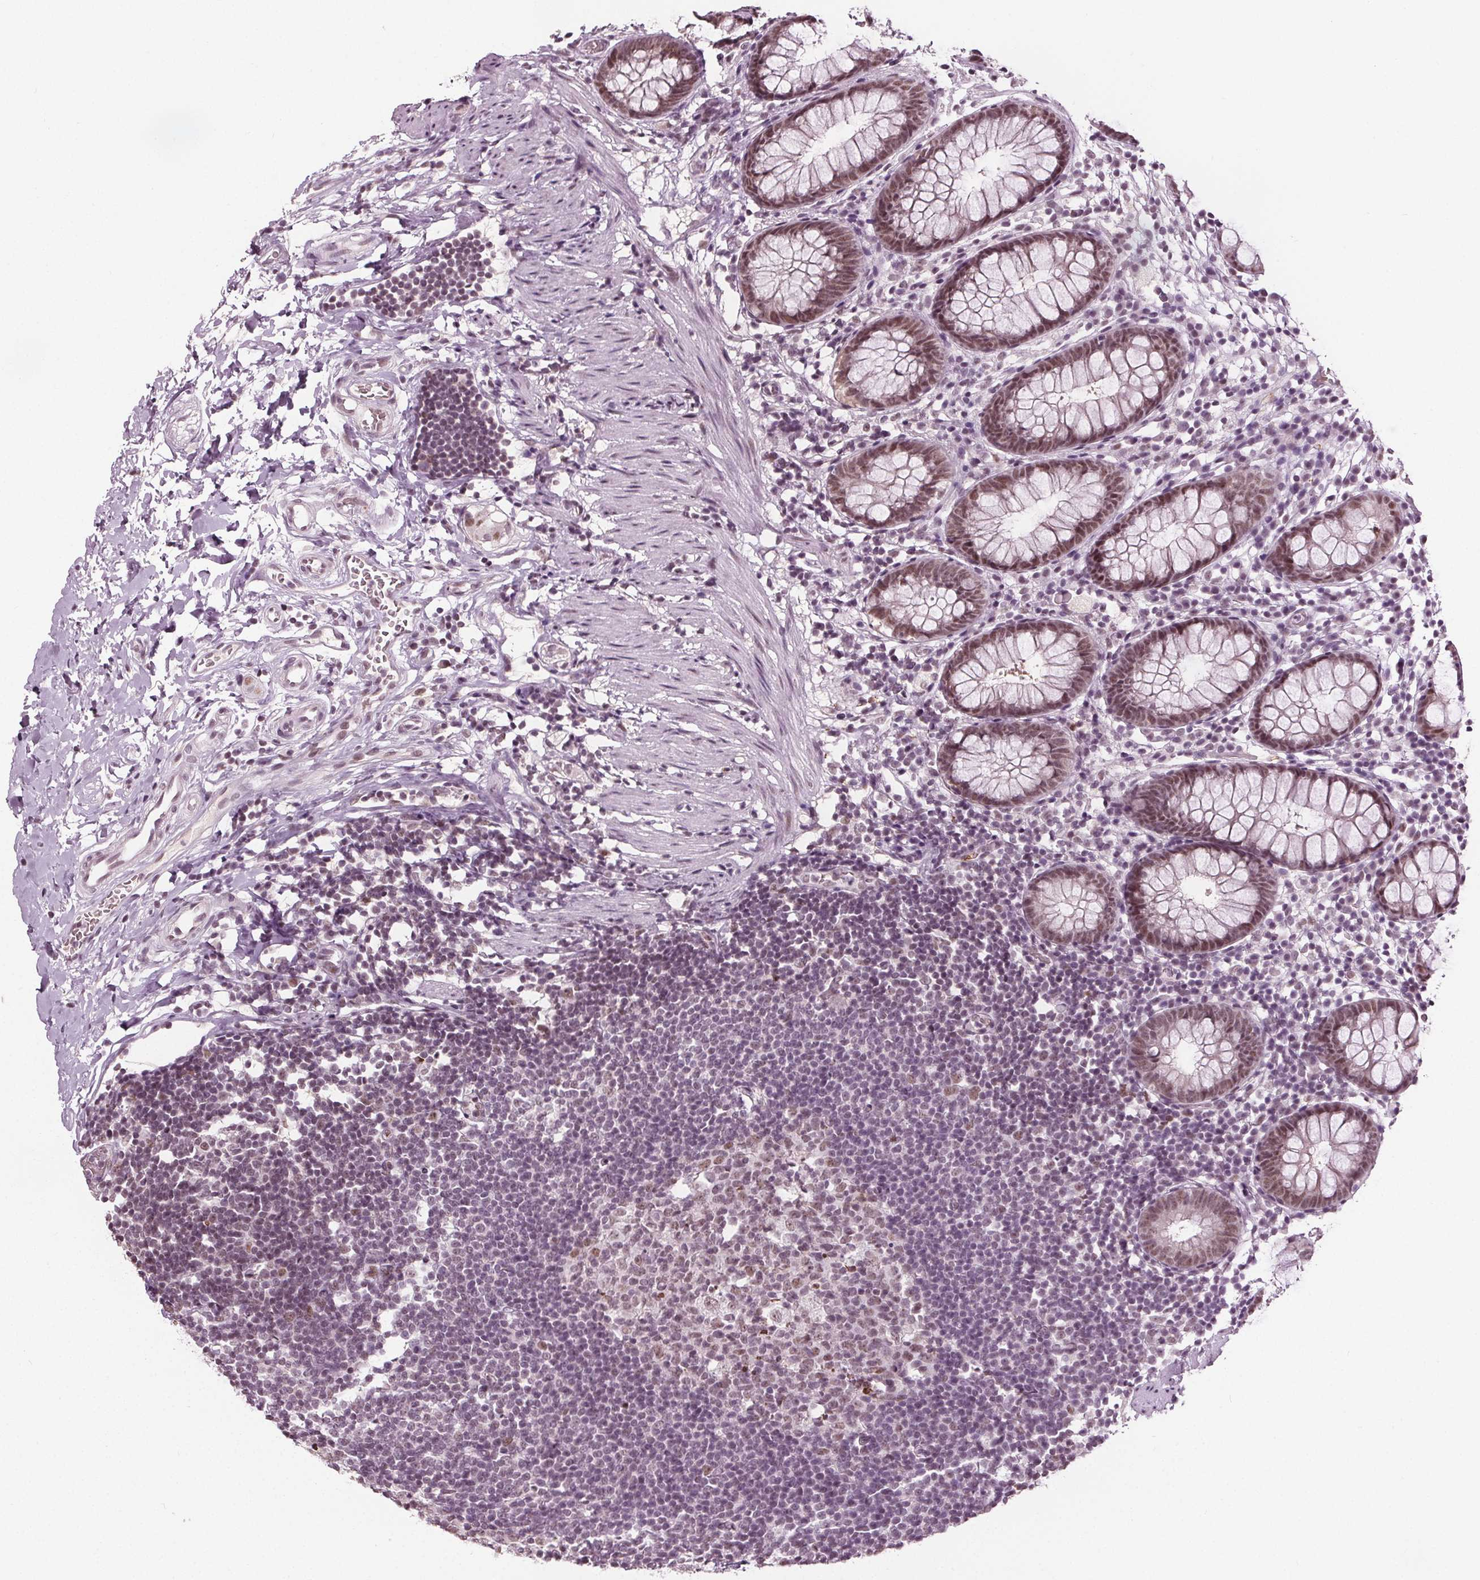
{"staining": {"intensity": "moderate", "quantity": ">75%", "location": "nuclear"}, "tissue": "rectum", "cell_type": "Glandular cells", "image_type": "normal", "snomed": [{"axis": "morphology", "description": "Normal tissue, NOS"}, {"axis": "topography", "description": "Rectum"}], "caption": "Protein expression by IHC displays moderate nuclear staining in about >75% of glandular cells in normal rectum.", "gene": "IWS1", "patient": {"sex": "female", "age": 62}}